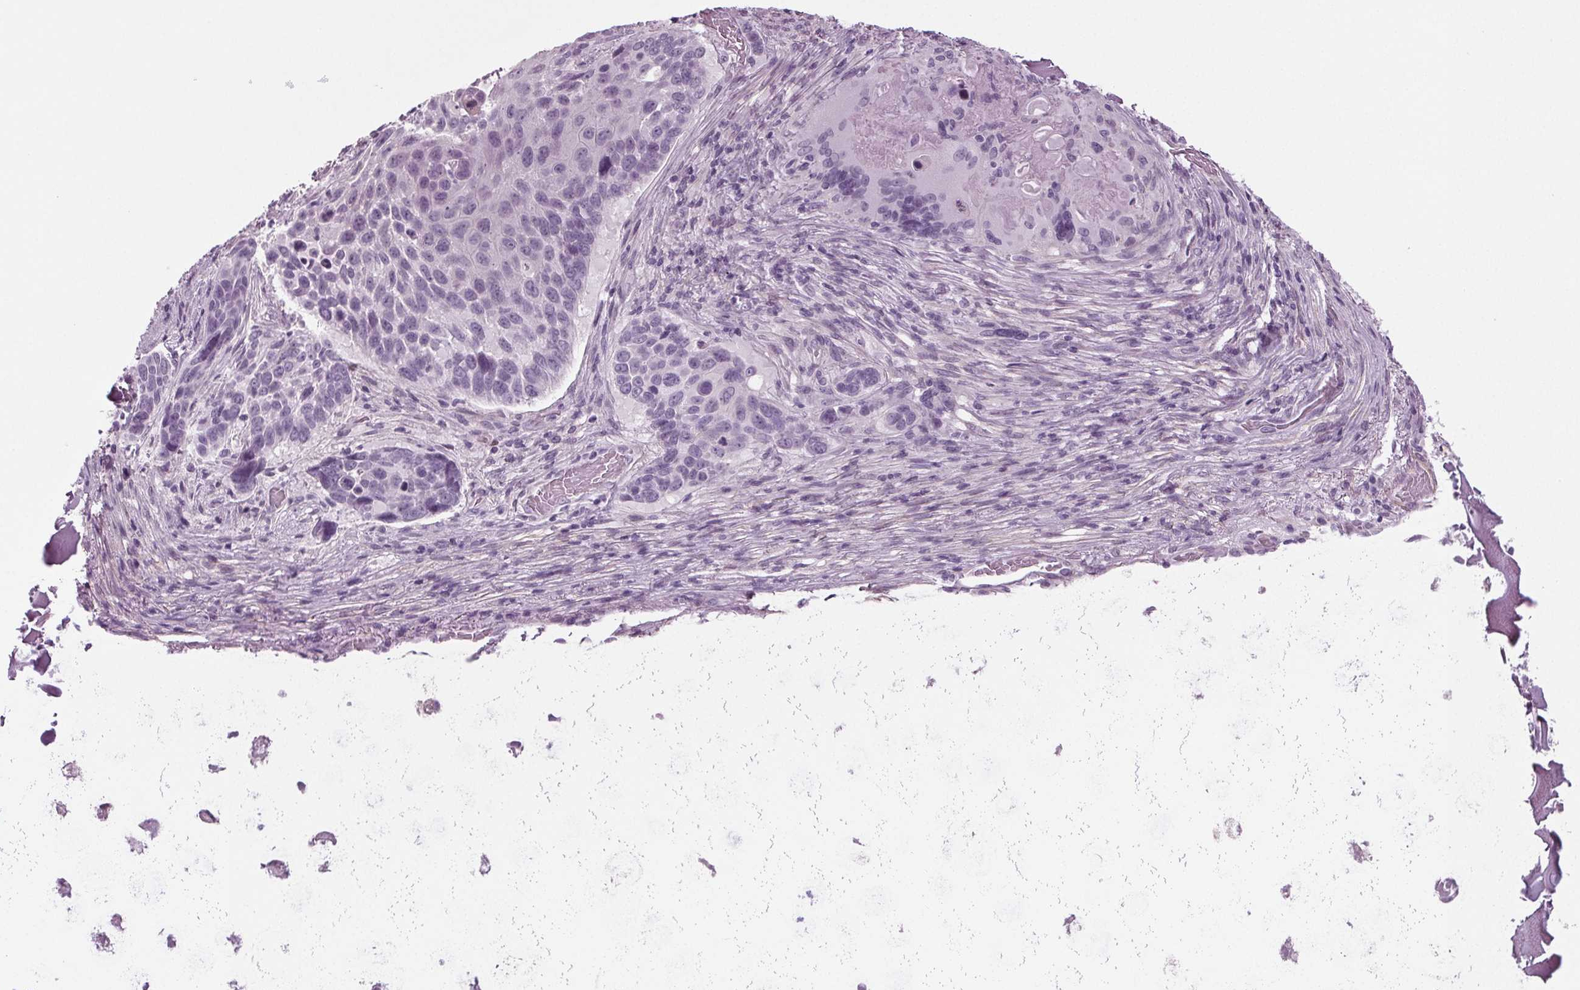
{"staining": {"intensity": "negative", "quantity": "none", "location": "none"}, "tissue": "lung cancer", "cell_type": "Tumor cells", "image_type": "cancer", "snomed": [{"axis": "morphology", "description": "Squamous cell carcinoma, NOS"}, {"axis": "topography", "description": "Lung"}], "caption": "Human lung cancer (squamous cell carcinoma) stained for a protein using immunohistochemistry (IHC) displays no positivity in tumor cells.", "gene": "BHLHE22", "patient": {"sex": "male", "age": 68}}